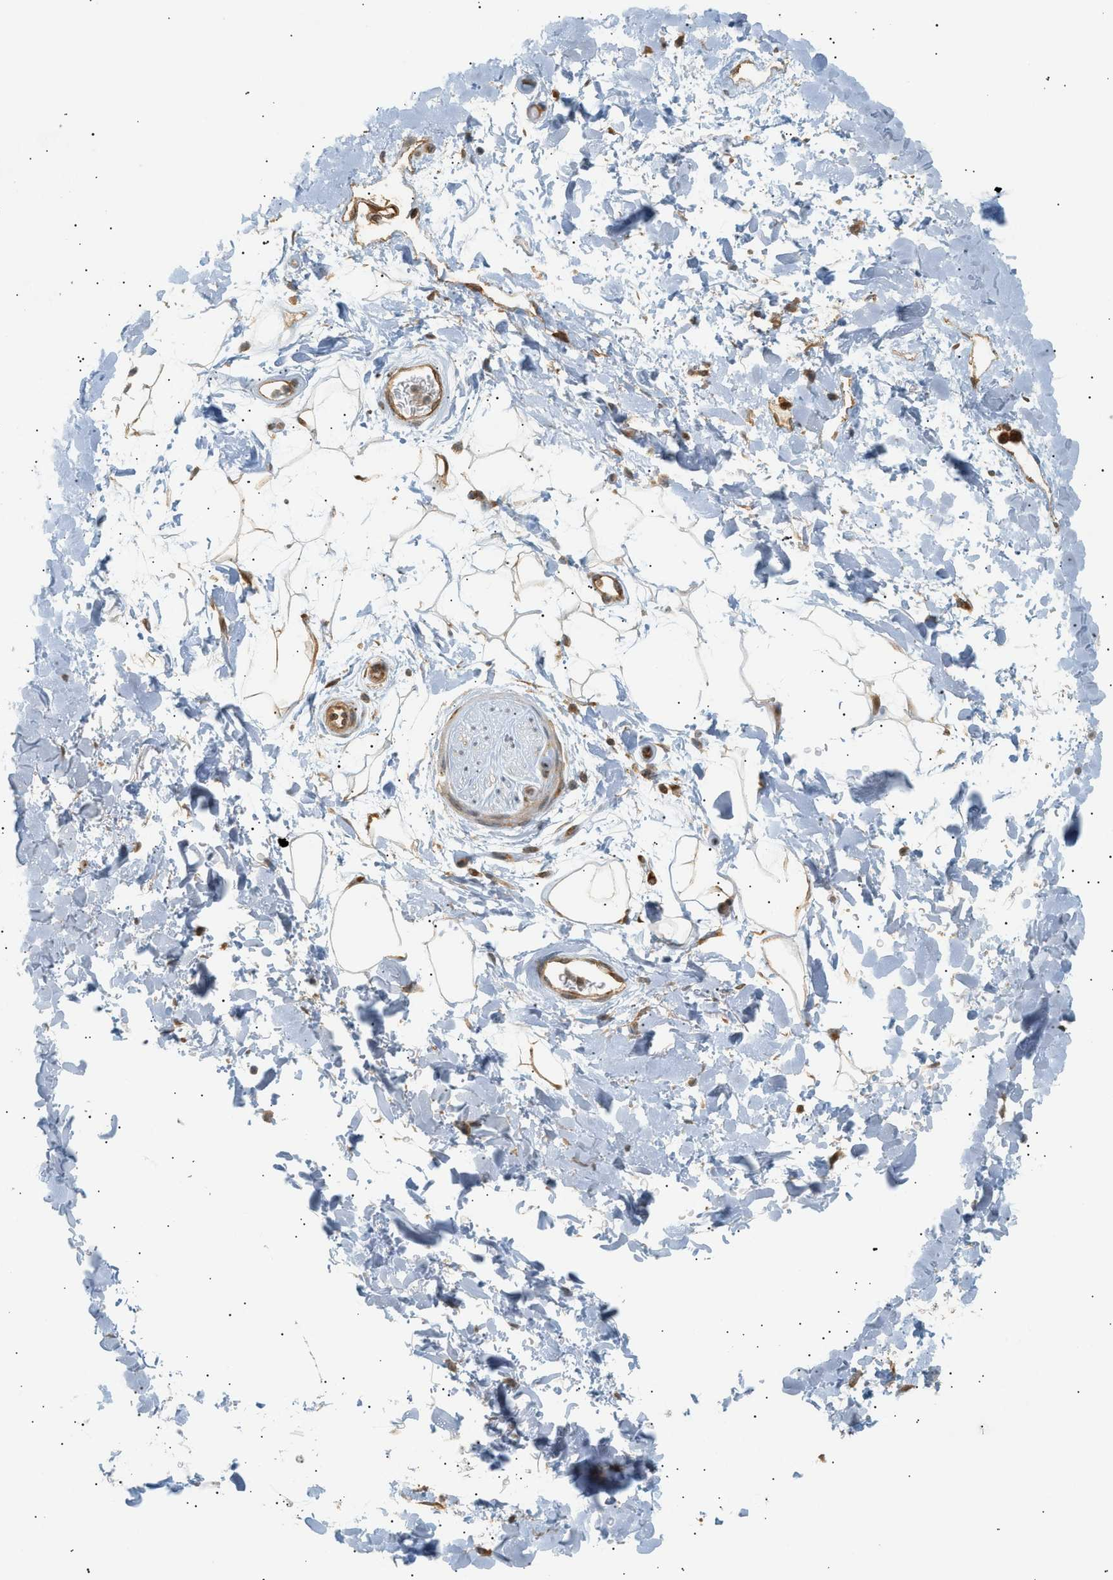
{"staining": {"intensity": "moderate", "quantity": ">75%", "location": "cytoplasmic/membranous,nuclear"}, "tissue": "adipose tissue", "cell_type": "Adipocytes", "image_type": "normal", "snomed": [{"axis": "morphology", "description": "Normal tissue, NOS"}, {"axis": "topography", "description": "Soft tissue"}], "caption": "Adipose tissue stained with DAB immunohistochemistry (IHC) demonstrates medium levels of moderate cytoplasmic/membranous,nuclear staining in approximately >75% of adipocytes. (DAB (3,3'-diaminobenzidine) IHC with brightfield microscopy, high magnification).", "gene": "SHC1", "patient": {"sex": "male", "age": 72}}